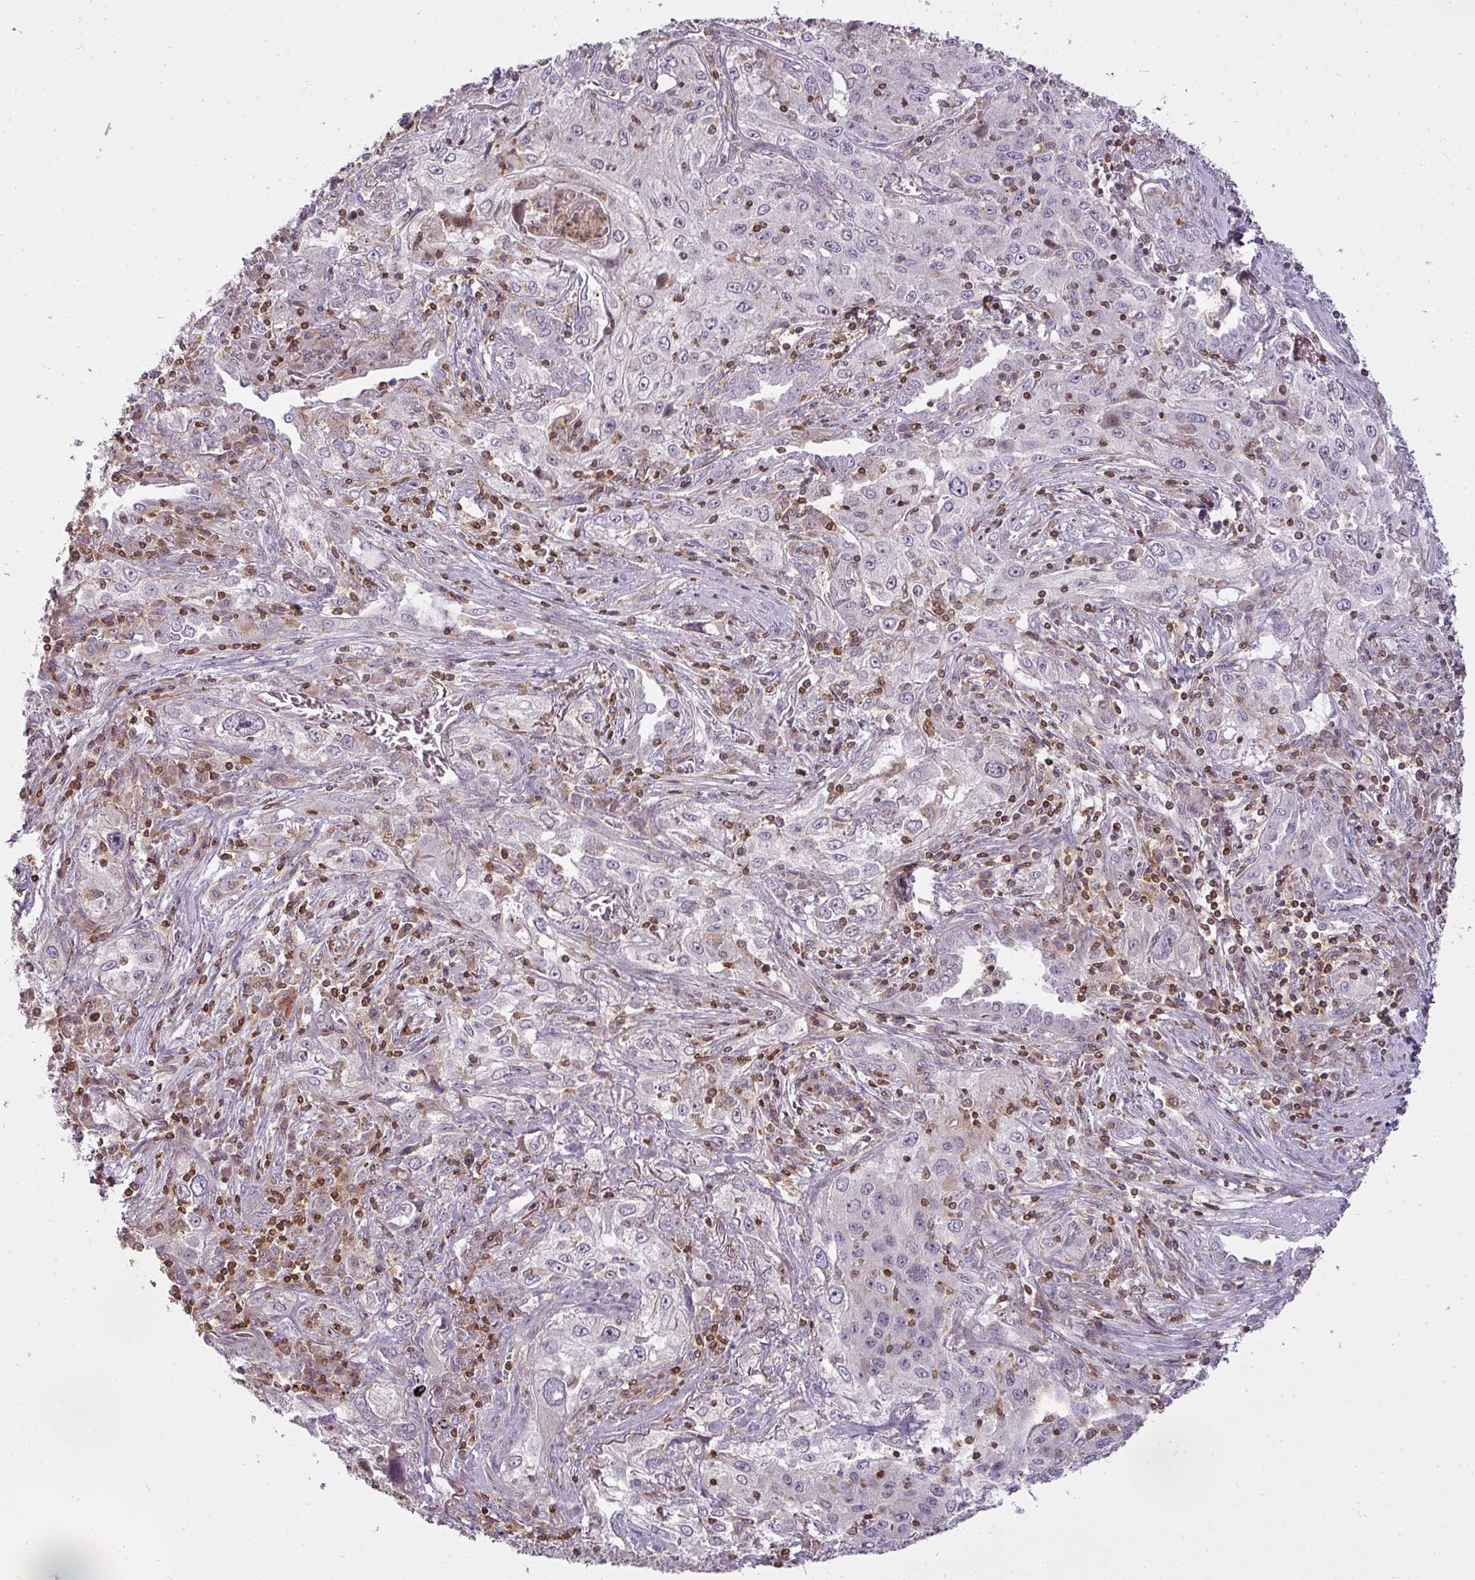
{"staining": {"intensity": "negative", "quantity": "none", "location": "none"}, "tissue": "lung cancer", "cell_type": "Tumor cells", "image_type": "cancer", "snomed": [{"axis": "morphology", "description": "Squamous cell carcinoma, NOS"}, {"axis": "topography", "description": "Lung"}], "caption": "This is an IHC micrograph of squamous cell carcinoma (lung). There is no expression in tumor cells.", "gene": "STK4", "patient": {"sex": "female", "age": 69}}